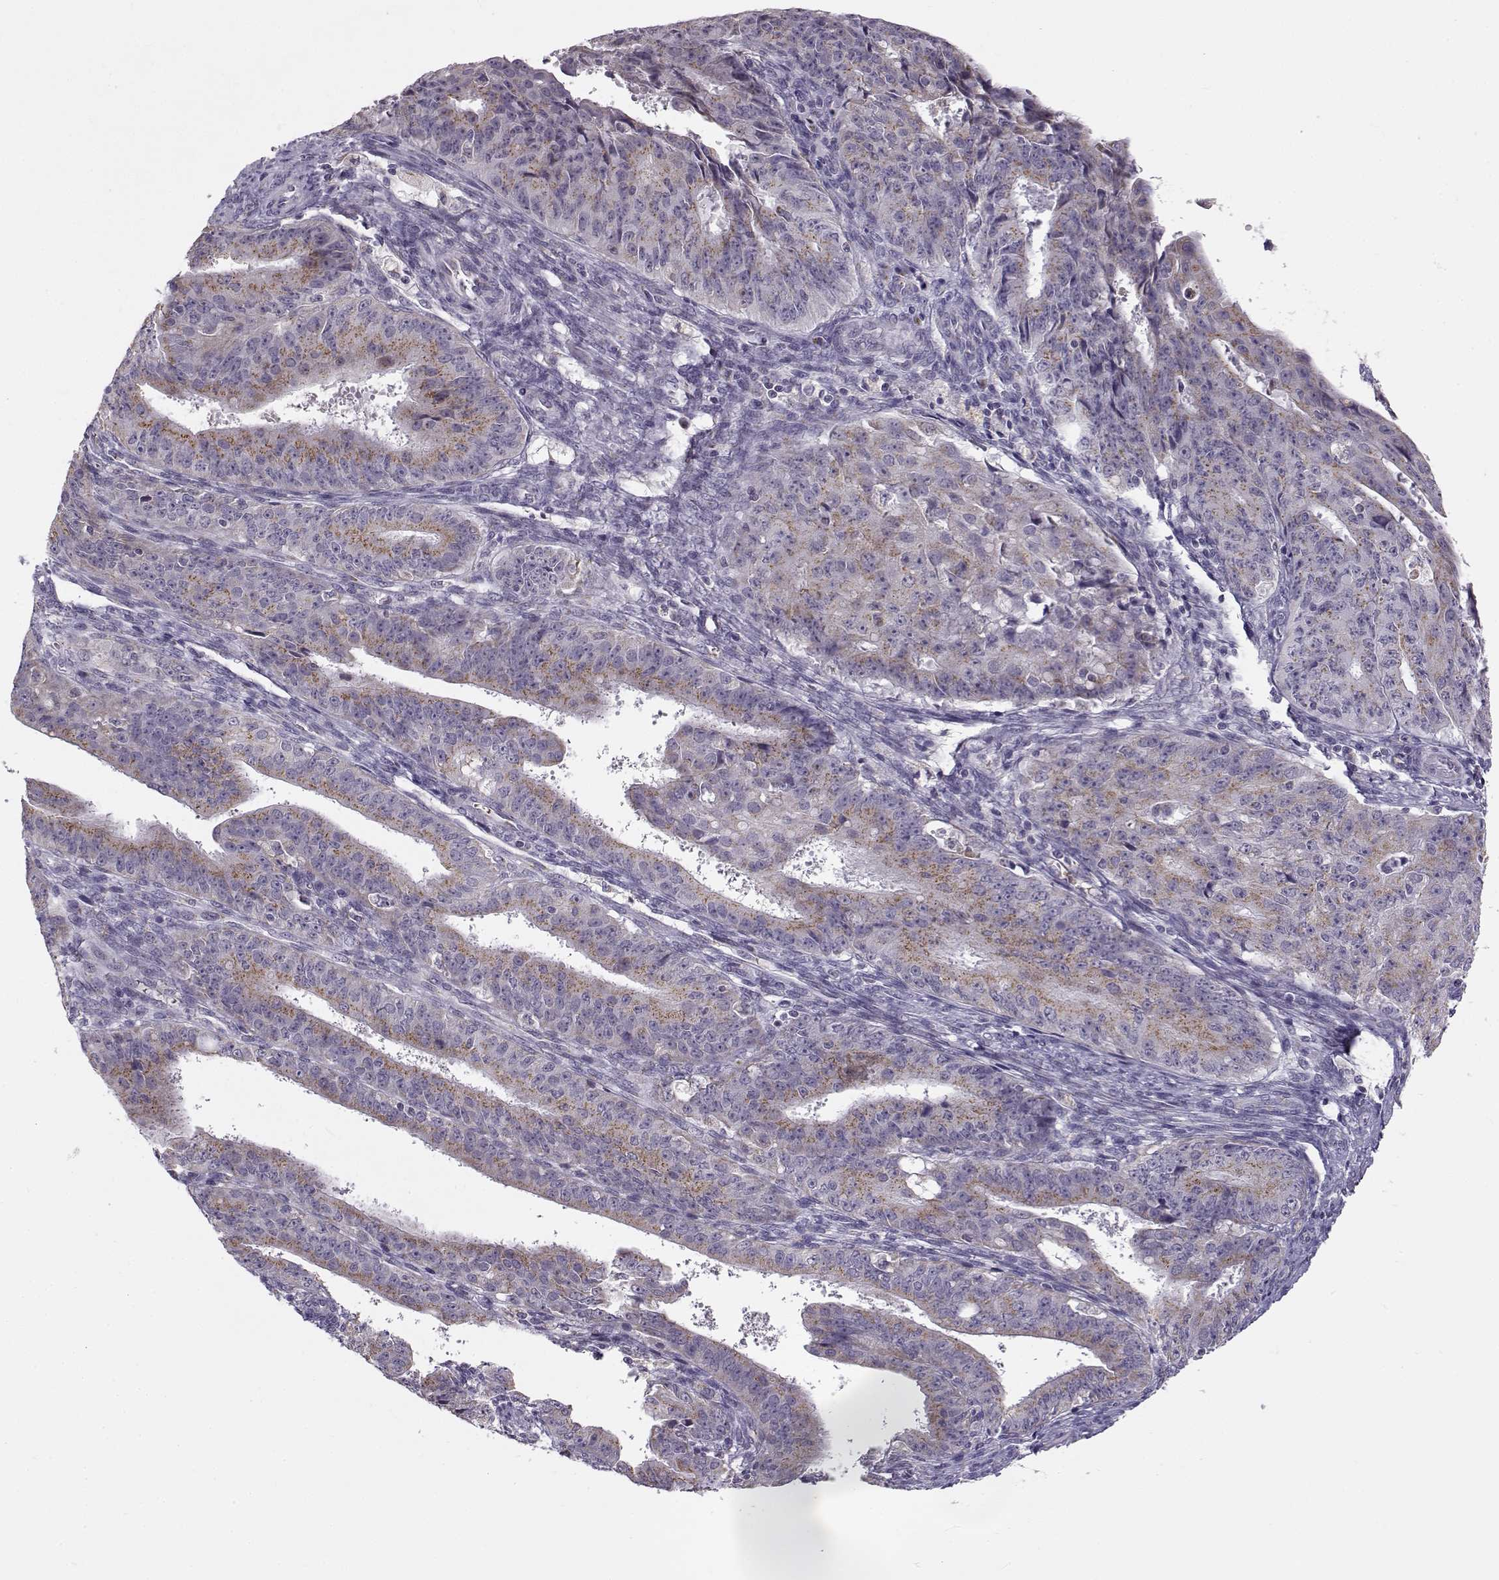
{"staining": {"intensity": "moderate", "quantity": ">75%", "location": "cytoplasmic/membranous"}, "tissue": "ovarian cancer", "cell_type": "Tumor cells", "image_type": "cancer", "snomed": [{"axis": "morphology", "description": "Carcinoma, endometroid"}, {"axis": "topography", "description": "Ovary"}], "caption": "Tumor cells show moderate cytoplasmic/membranous staining in about >75% of cells in ovarian cancer (endometroid carcinoma). (DAB (3,3'-diaminobenzidine) IHC, brown staining for protein, blue staining for nuclei).", "gene": "SLC4A5", "patient": {"sex": "female", "age": 42}}